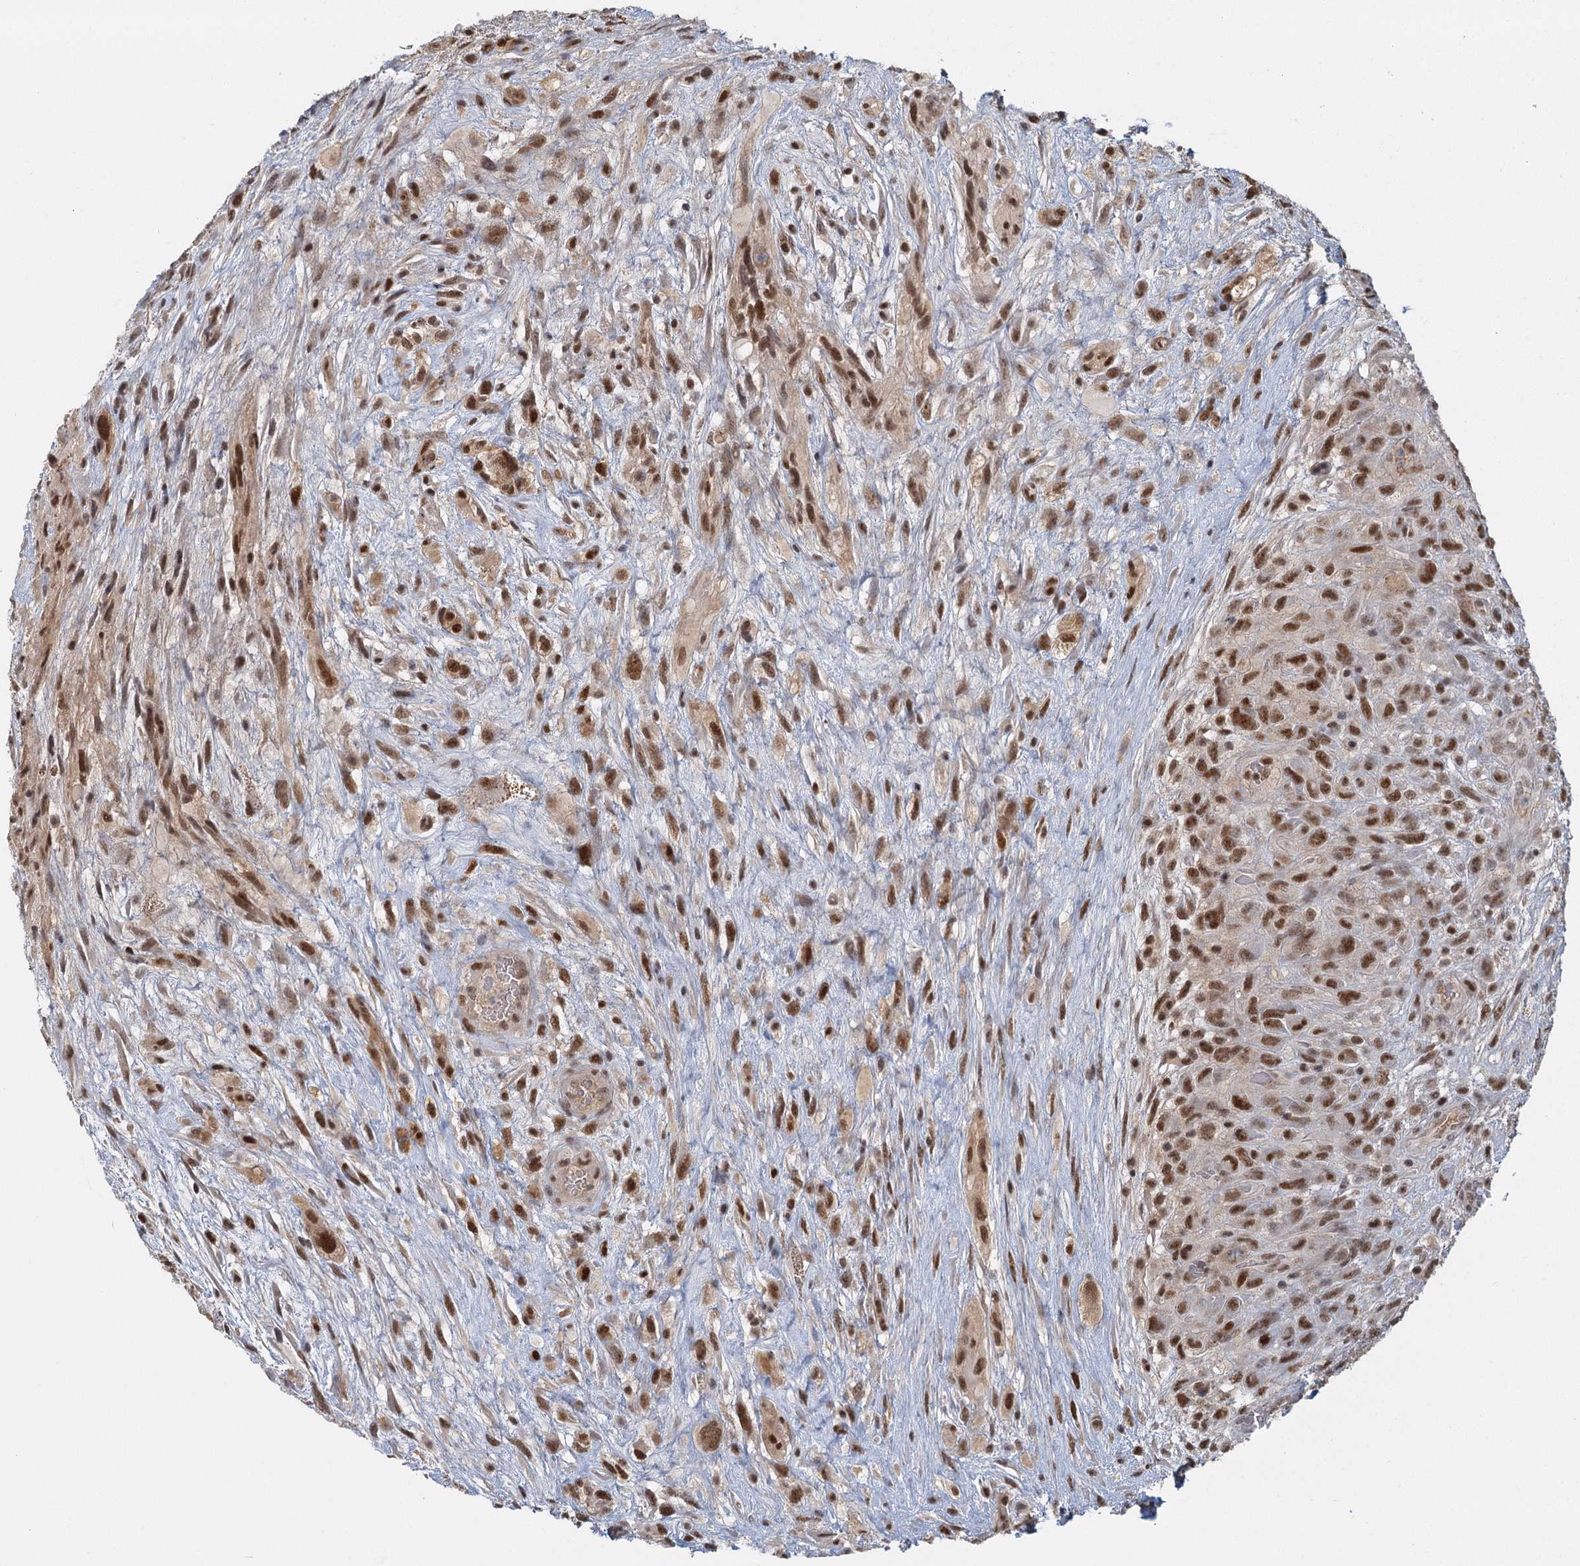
{"staining": {"intensity": "strong", "quantity": ">75%", "location": "nuclear"}, "tissue": "glioma", "cell_type": "Tumor cells", "image_type": "cancer", "snomed": [{"axis": "morphology", "description": "Glioma, malignant, High grade"}, {"axis": "topography", "description": "Brain"}], "caption": "Immunohistochemical staining of glioma displays high levels of strong nuclear protein positivity in about >75% of tumor cells.", "gene": "GPATCH11", "patient": {"sex": "male", "age": 61}}